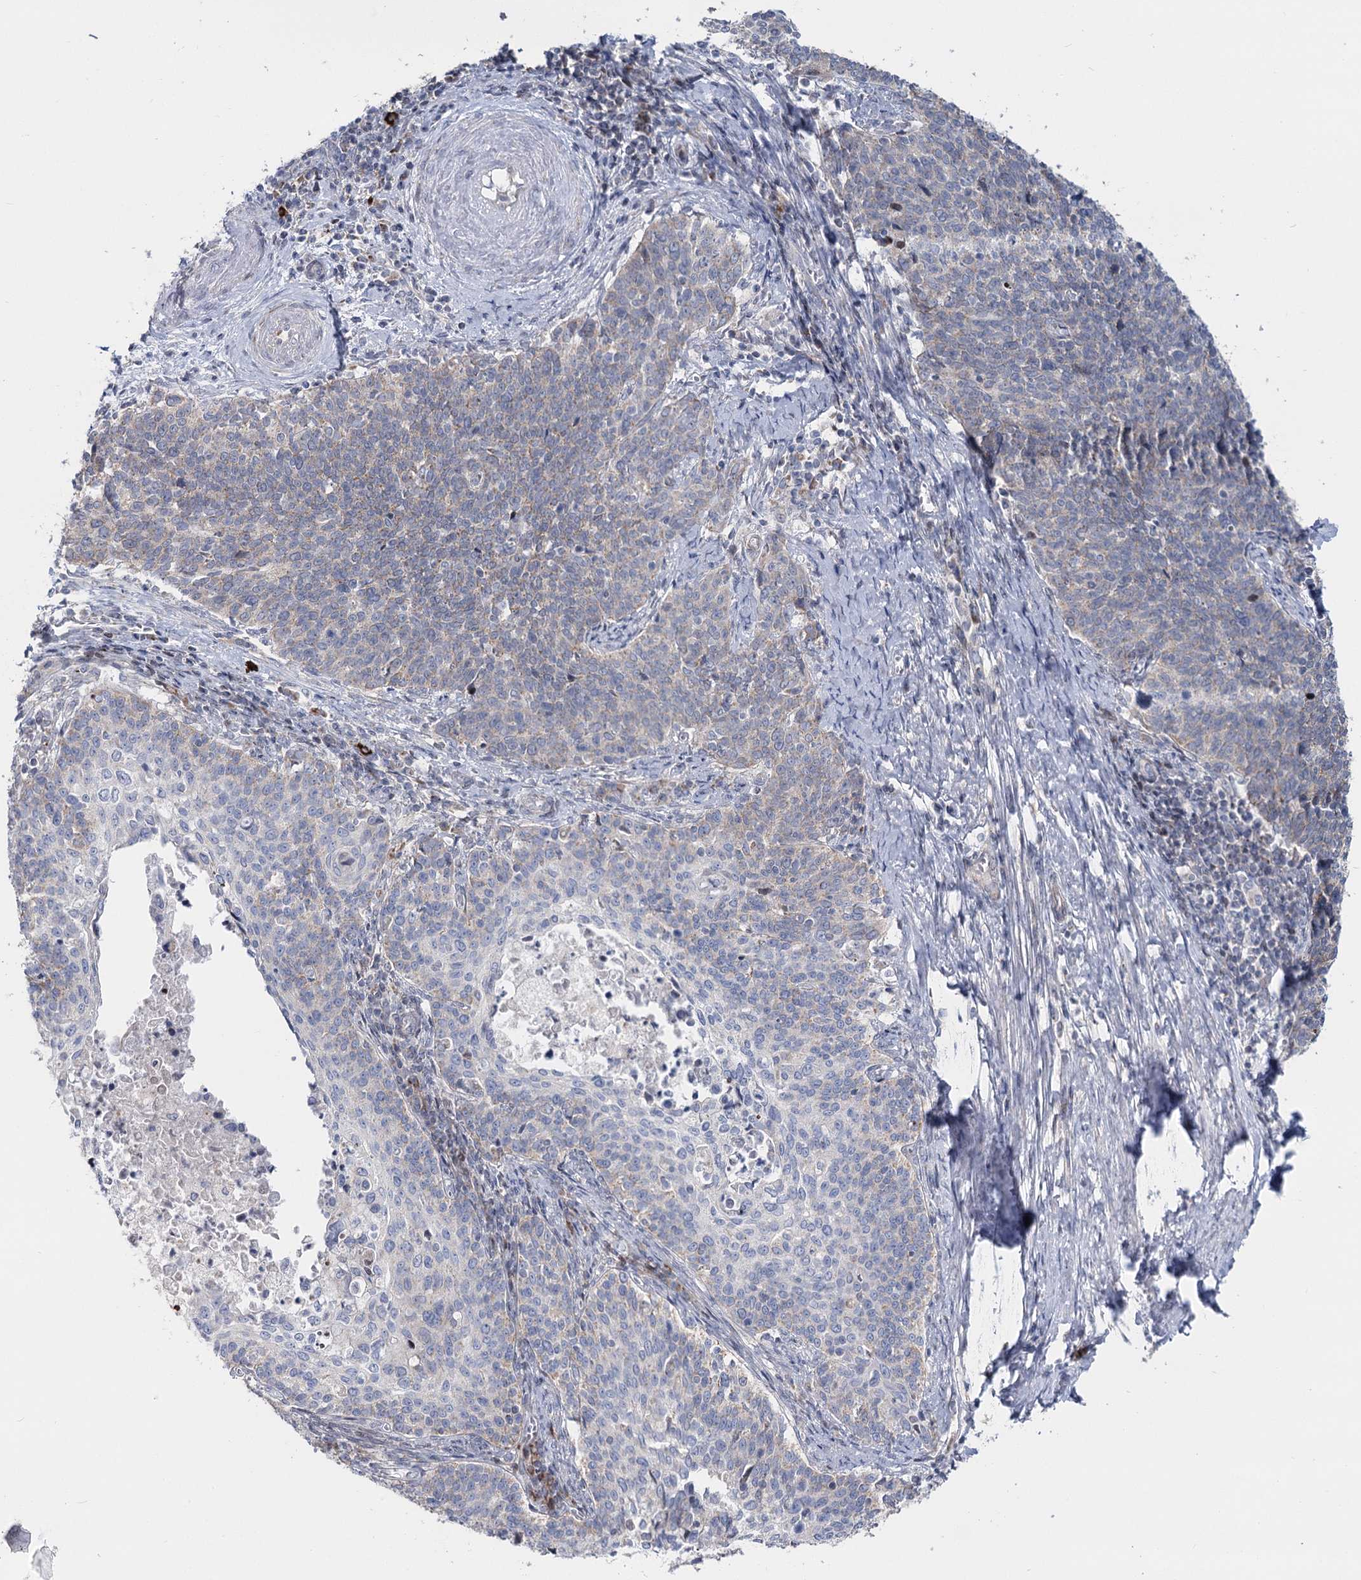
{"staining": {"intensity": "negative", "quantity": "none", "location": "none"}, "tissue": "cervical cancer", "cell_type": "Tumor cells", "image_type": "cancer", "snomed": [{"axis": "morphology", "description": "Squamous cell carcinoma, NOS"}, {"axis": "topography", "description": "Cervix"}], "caption": "Squamous cell carcinoma (cervical) stained for a protein using immunohistochemistry demonstrates no staining tumor cells.", "gene": "PTGR1", "patient": {"sex": "female", "age": 39}}